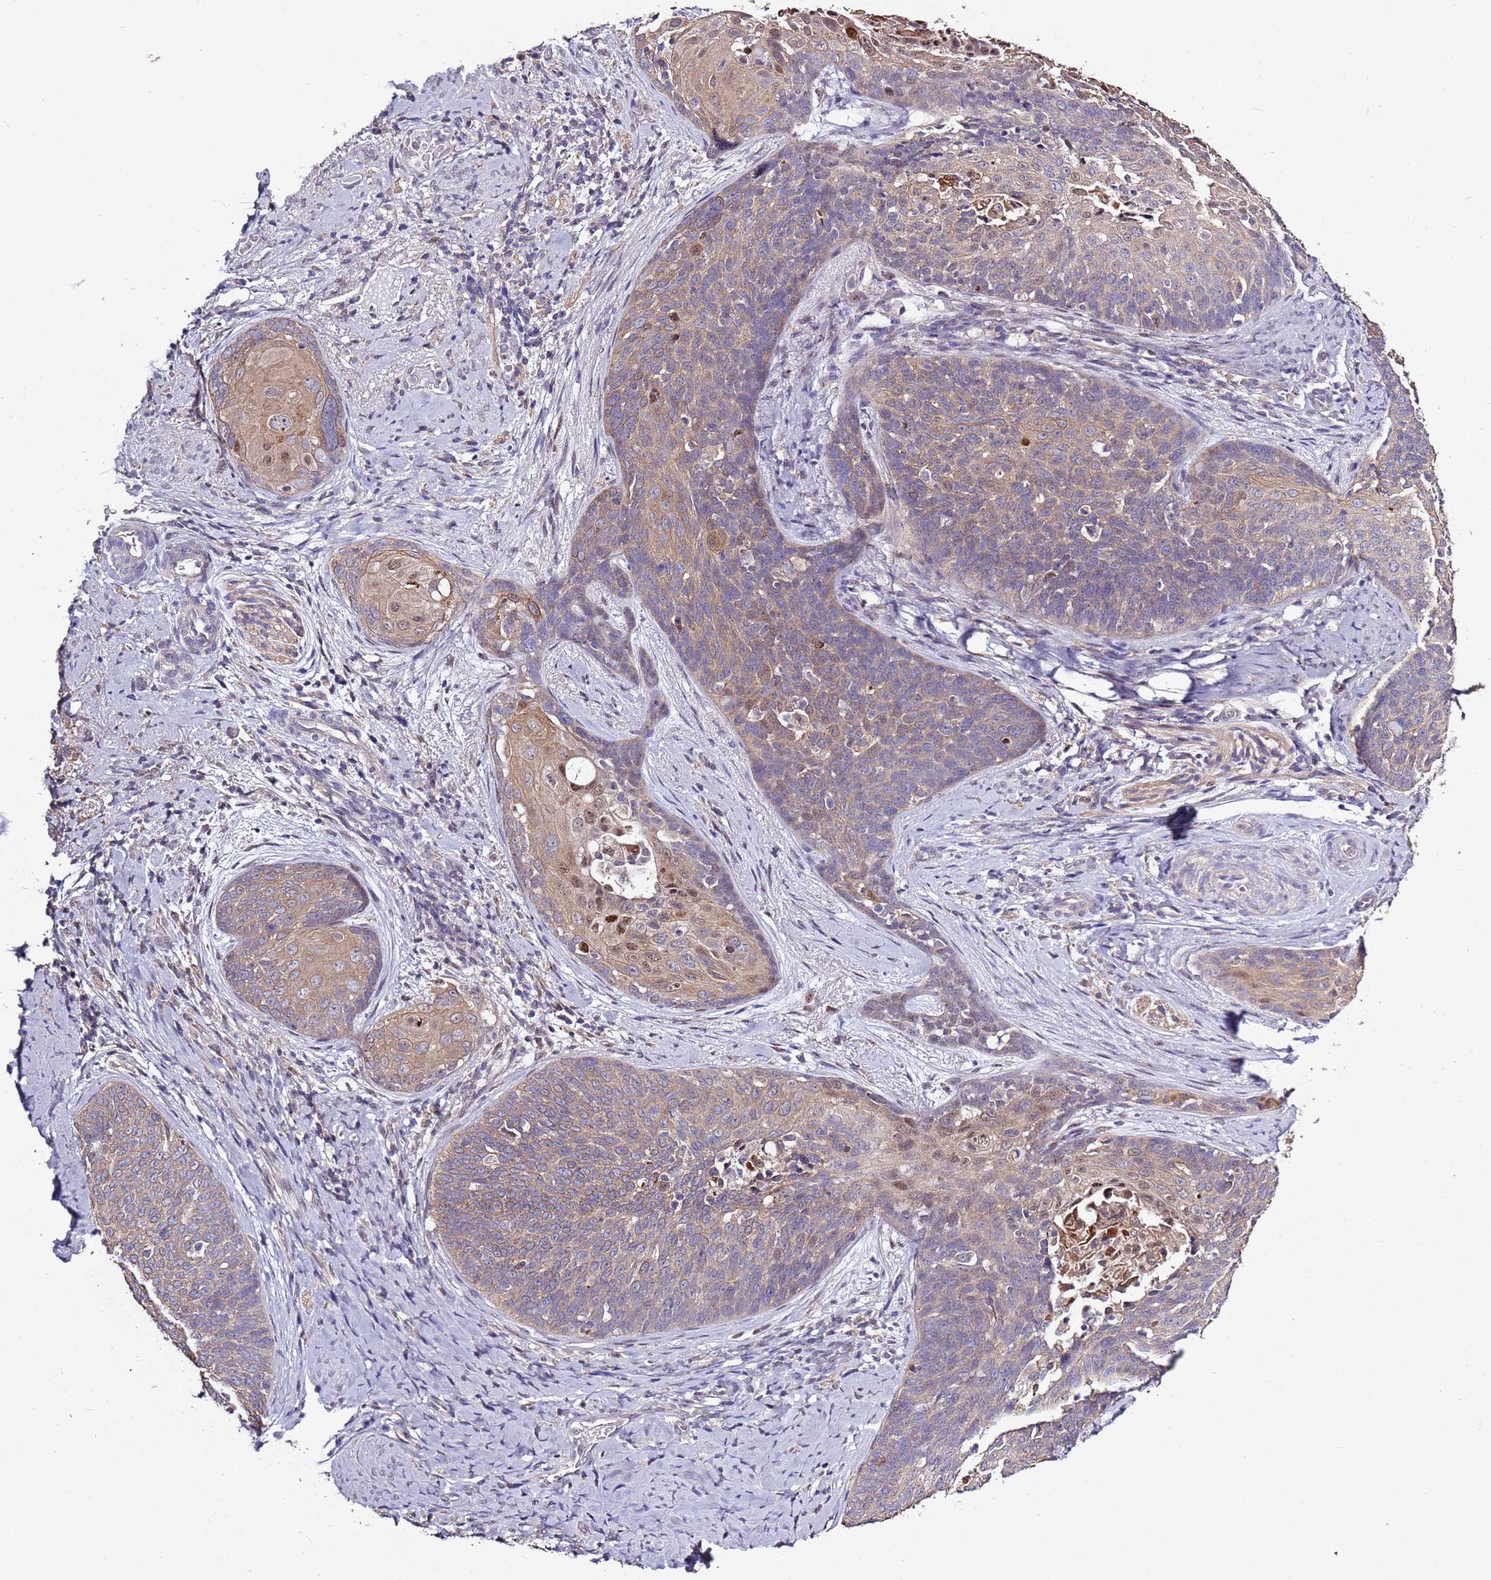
{"staining": {"intensity": "weak", "quantity": "25%-75%", "location": "cytoplasmic/membranous,nuclear"}, "tissue": "cervical cancer", "cell_type": "Tumor cells", "image_type": "cancer", "snomed": [{"axis": "morphology", "description": "Squamous cell carcinoma, NOS"}, {"axis": "topography", "description": "Cervix"}], "caption": "Cervical cancer (squamous cell carcinoma) tissue exhibits weak cytoplasmic/membranous and nuclear staining in approximately 25%-75% of tumor cells, visualized by immunohistochemistry. (Stains: DAB in brown, nuclei in blue, Microscopy: brightfield microscopy at high magnification).", "gene": "CAPN9", "patient": {"sex": "female", "age": 50}}